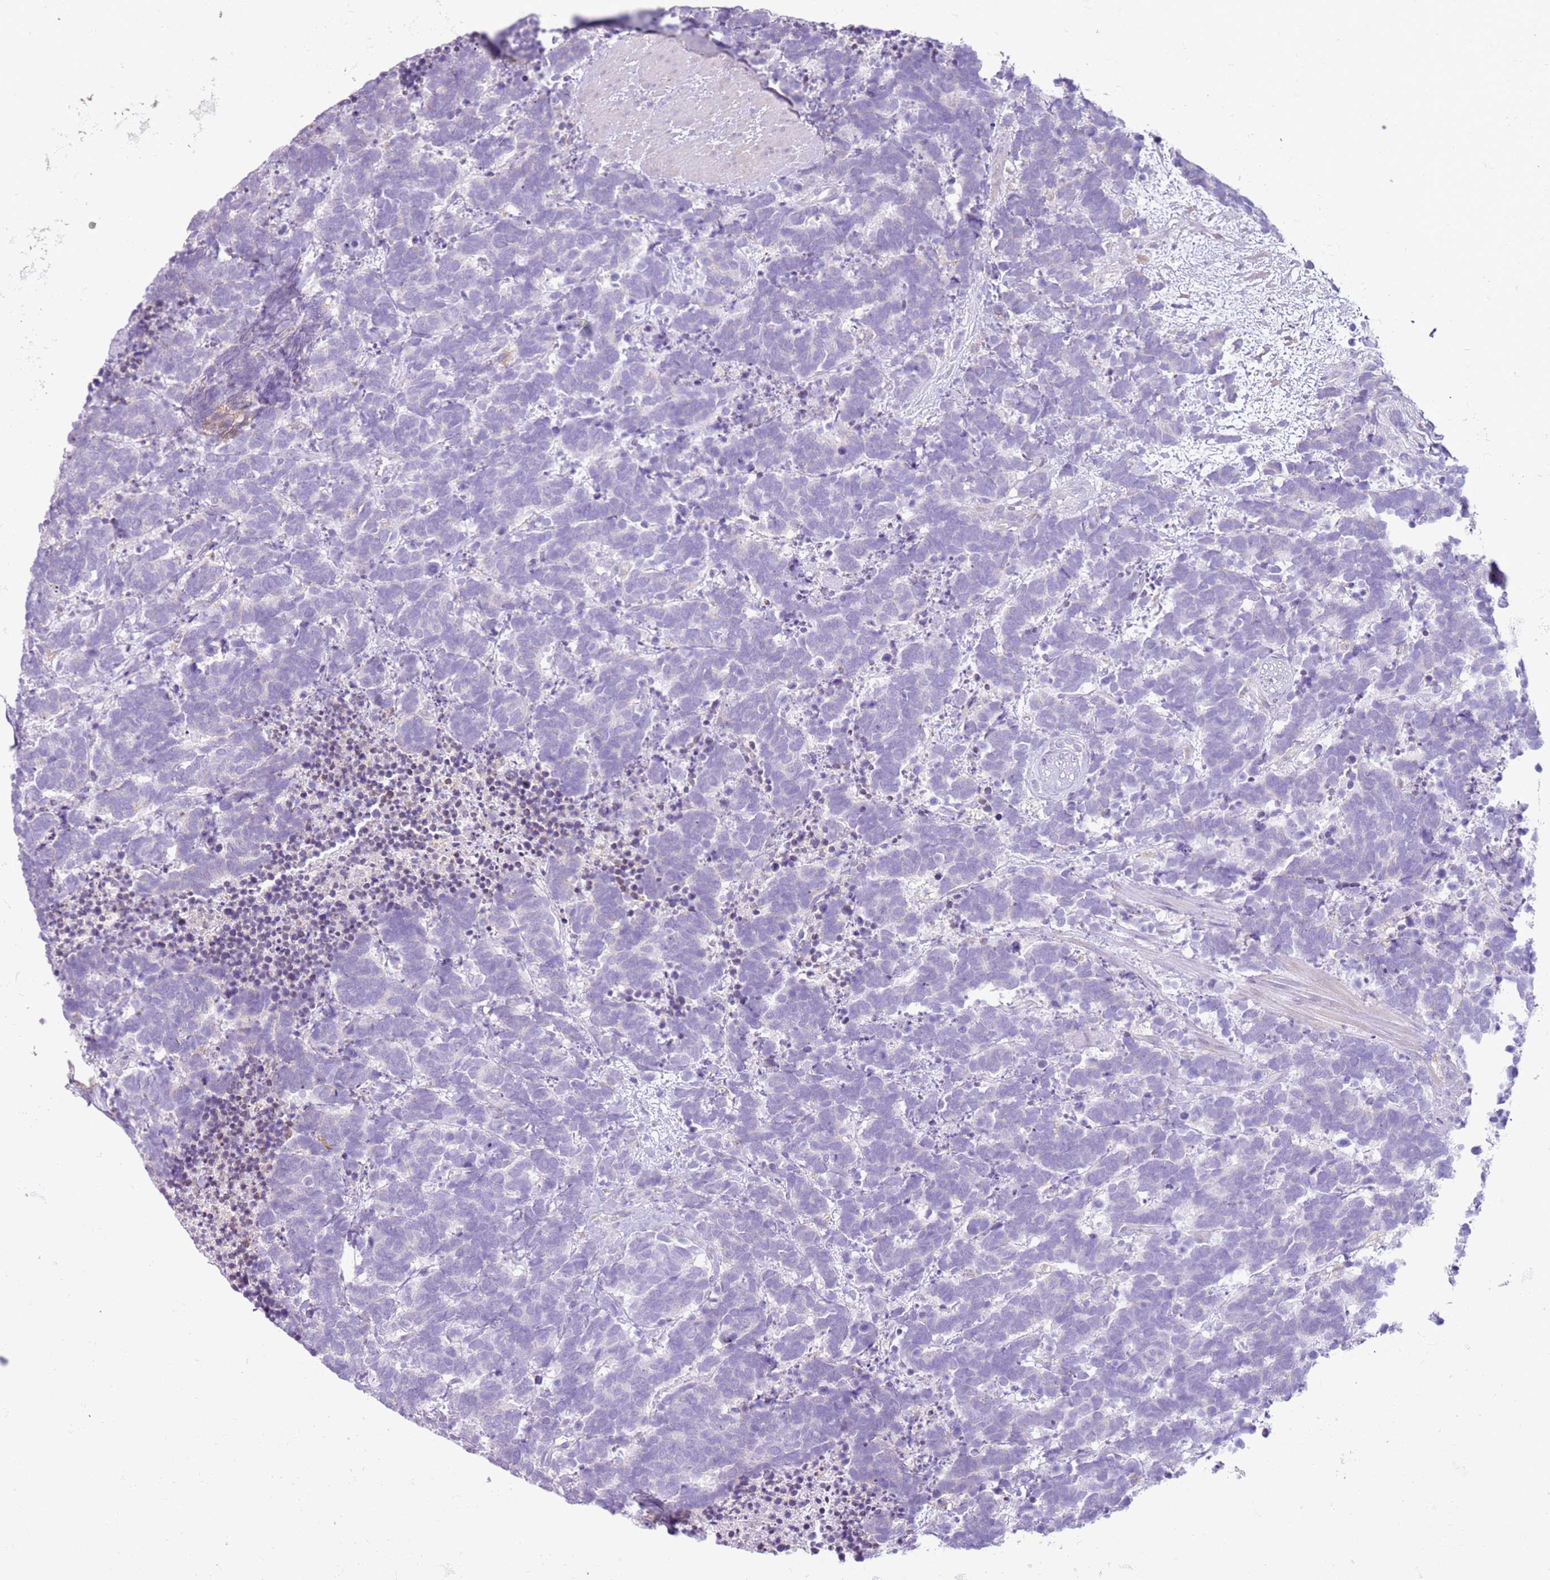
{"staining": {"intensity": "negative", "quantity": "none", "location": "none"}, "tissue": "carcinoid", "cell_type": "Tumor cells", "image_type": "cancer", "snomed": [{"axis": "morphology", "description": "Carcinoma, NOS"}, {"axis": "morphology", "description": "Carcinoid, malignant, NOS"}, {"axis": "topography", "description": "Prostate"}], "caption": "Tumor cells are negative for brown protein staining in carcinoid.", "gene": "OAF", "patient": {"sex": "male", "age": 57}}